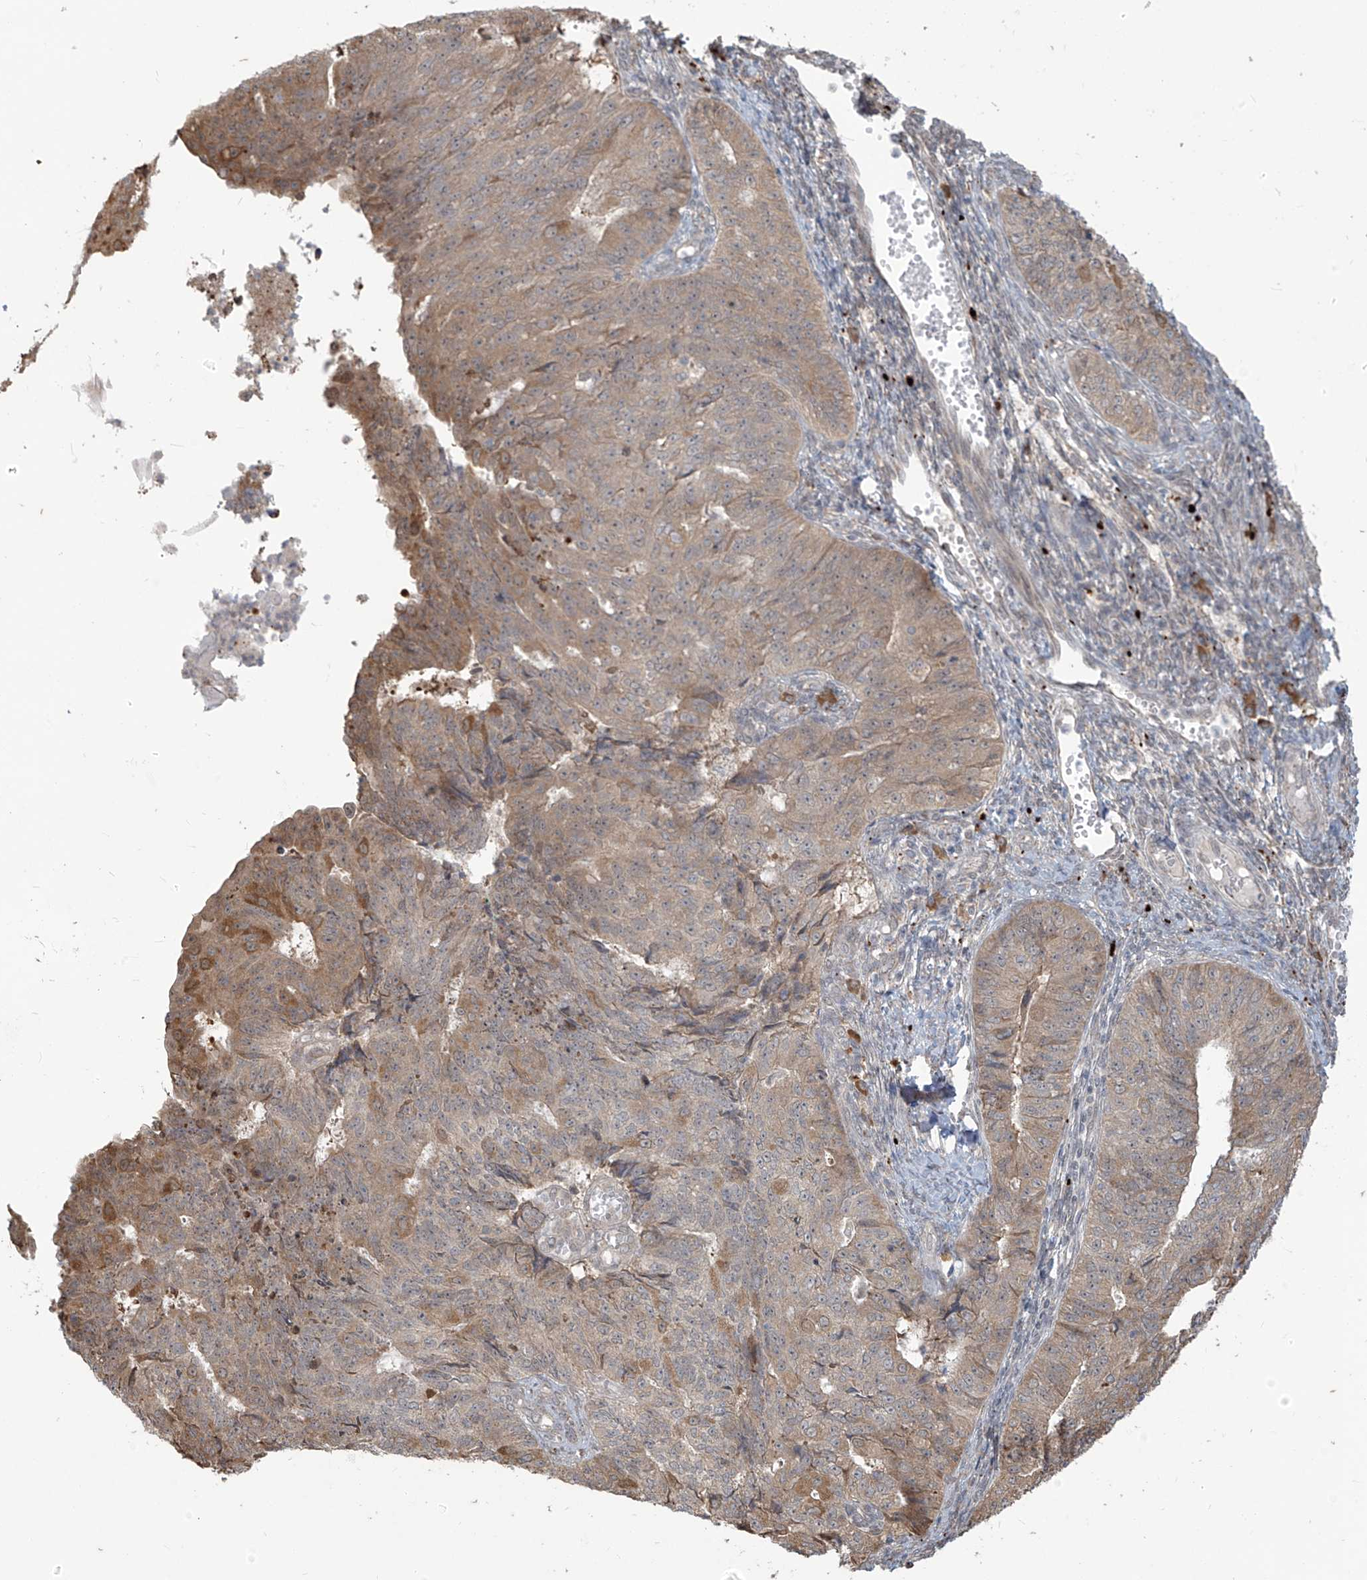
{"staining": {"intensity": "weak", "quantity": ">75%", "location": "cytoplasmic/membranous"}, "tissue": "endometrial cancer", "cell_type": "Tumor cells", "image_type": "cancer", "snomed": [{"axis": "morphology", "description": "Adenocarcinoma, NOS"}, {"axis": "topography", "description": "Endometrium"}], "caption": "Immunohistochemistry (DAB (3,3'-diaminobenzidine)) staining of endometrial adenocarcinoma exhibits weak cytoplasmic/membranous protein expression in about >75% of tumor cells. The protein of interest is shown in brown color, while the nuclei are stained blue.", "gene": "PLEKHM3", "patient": {"sex": "female", "age": 32}}